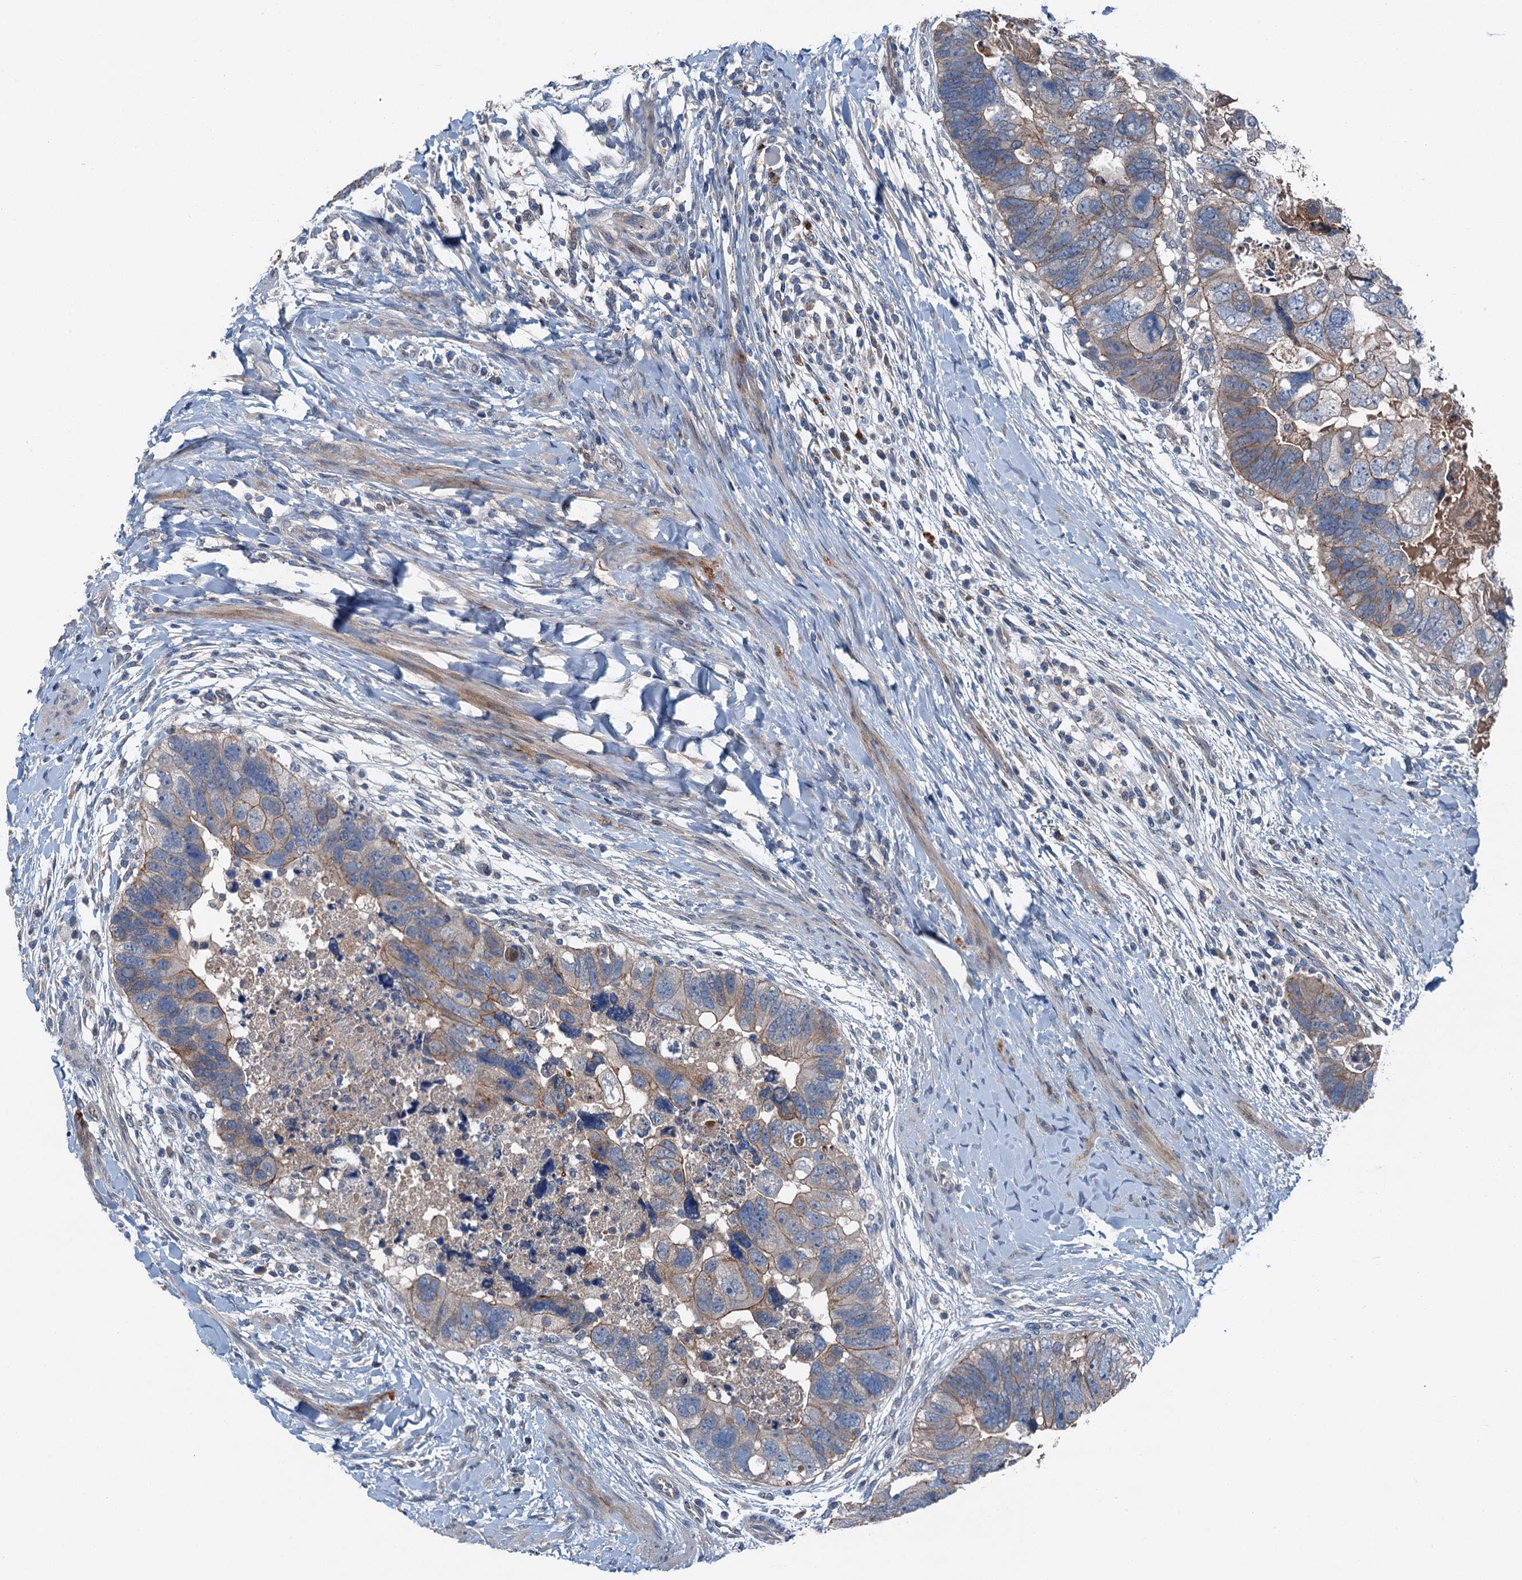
{"staining": {"intensity": "moderate", "quantity": ">75%", "location": "cytoplasmic/membranous"}, "tissue": "colorectal cancer", "cell_type": "Tumor cells", "image_type": "cancer", "snomed": [{"axis": "morphology", "description": "Adenocarcinoma, NOS"}, {"axis": "topography", "description": "Rectum"}], "caption": "This histopathology image demonstrates immunohistochemistry staining of human colorectal cancer (adenocarcinoma), with medium moderate cytoplasmic/membranous staining in approximately >75% of tumor cells.", "gene": "SLC2A10", "patient": {"sex": "male", "age": 59}}